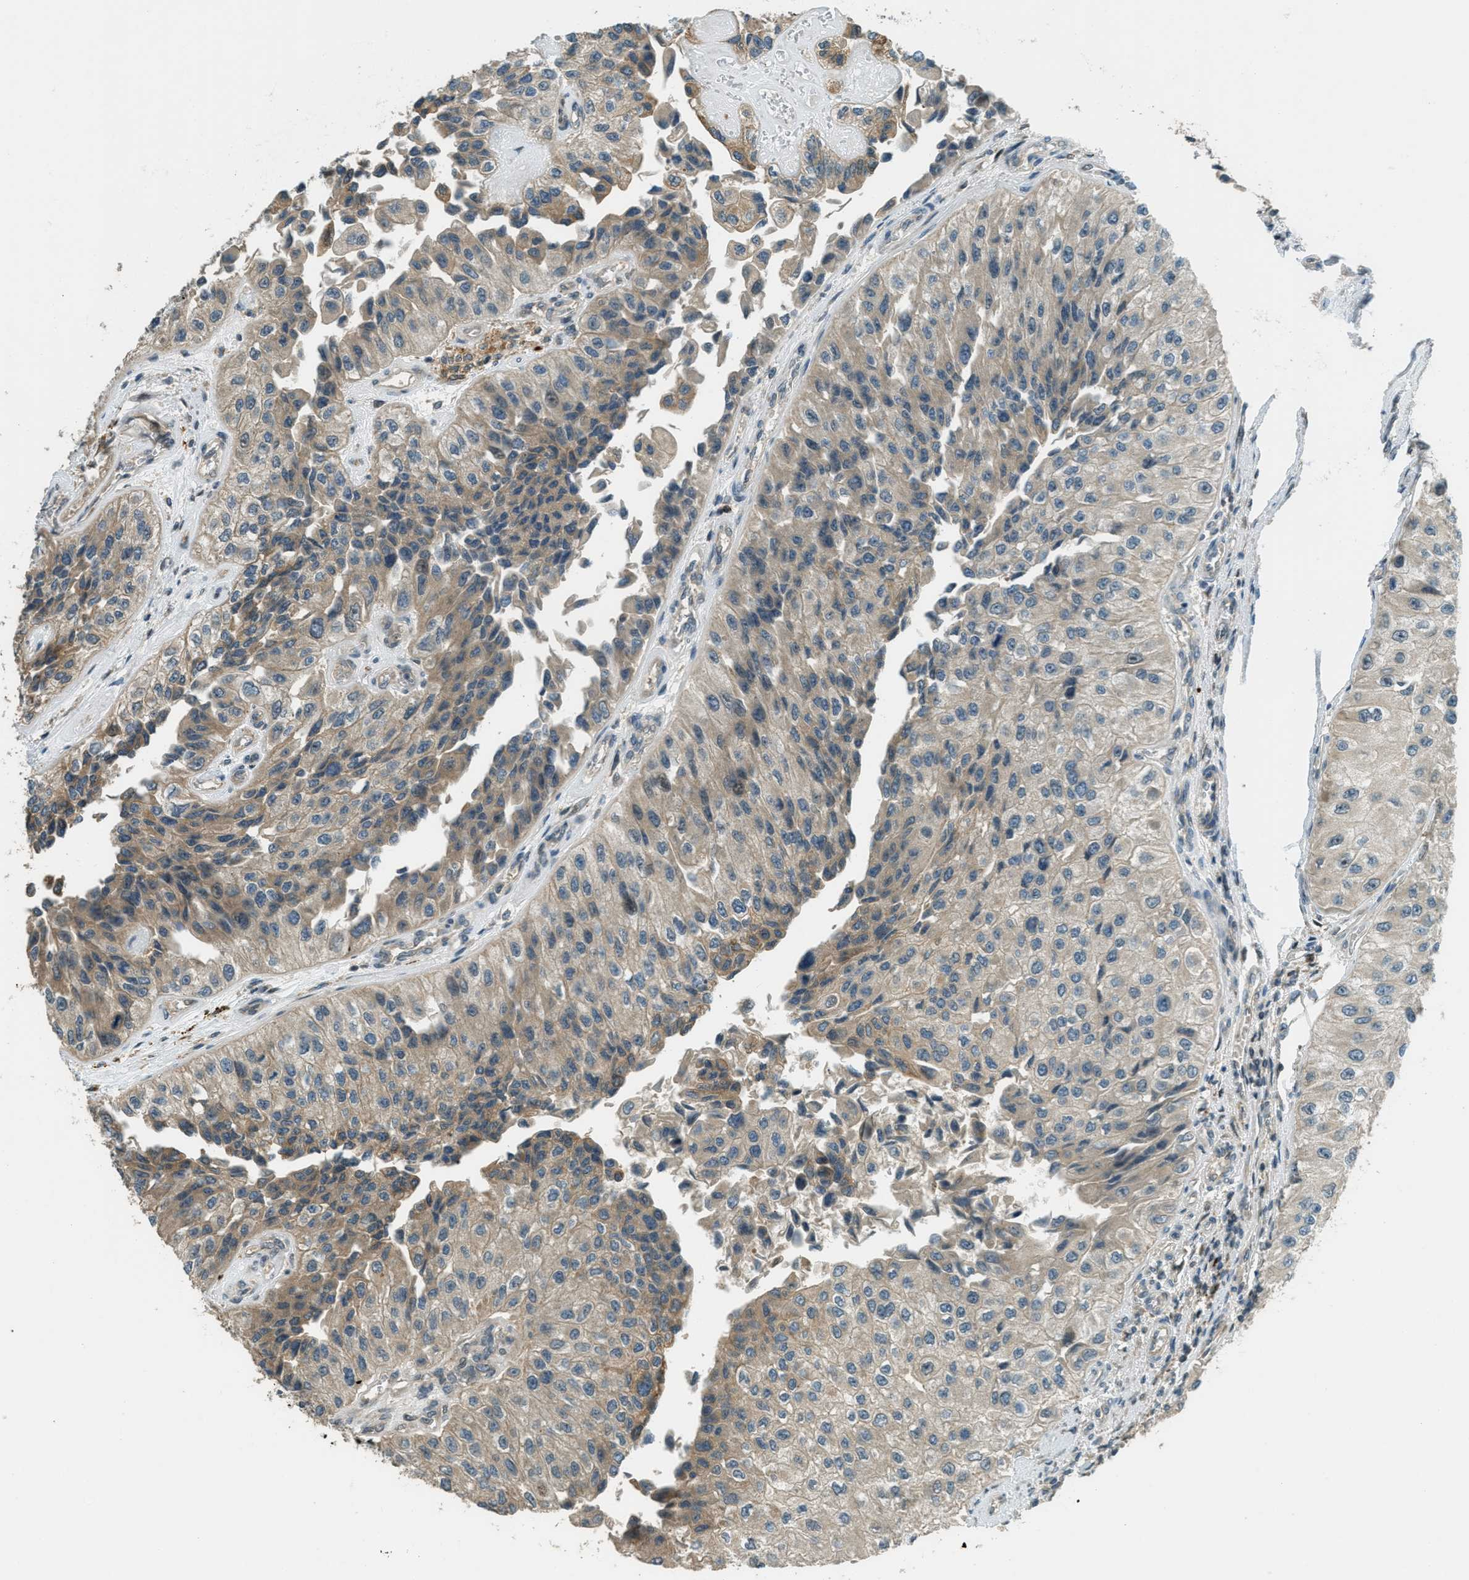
{"staining": {"intensity": "weak", "quantity": ">75%", "location": "cytoplasmic/membranous"}, "tissue": "urothelial cancer", "cell_type": "Tumor cells", "image_type": "cancer", "snomed": [{"axis": "morphology", "description": "Urothelial carcinoma, High grade"}, {"axis": "topography", "description": "Kidney"}, {"axis": "topography", "description": "Urinary bladder"}], "caption": "A brown stain shows weak cytoplasmic/membranous staining of a protein in human urothelial carcinoma (high-grade) tumor cells.", "gene": "PTPN23", "patient": {"sex": "male", "age": 77}}